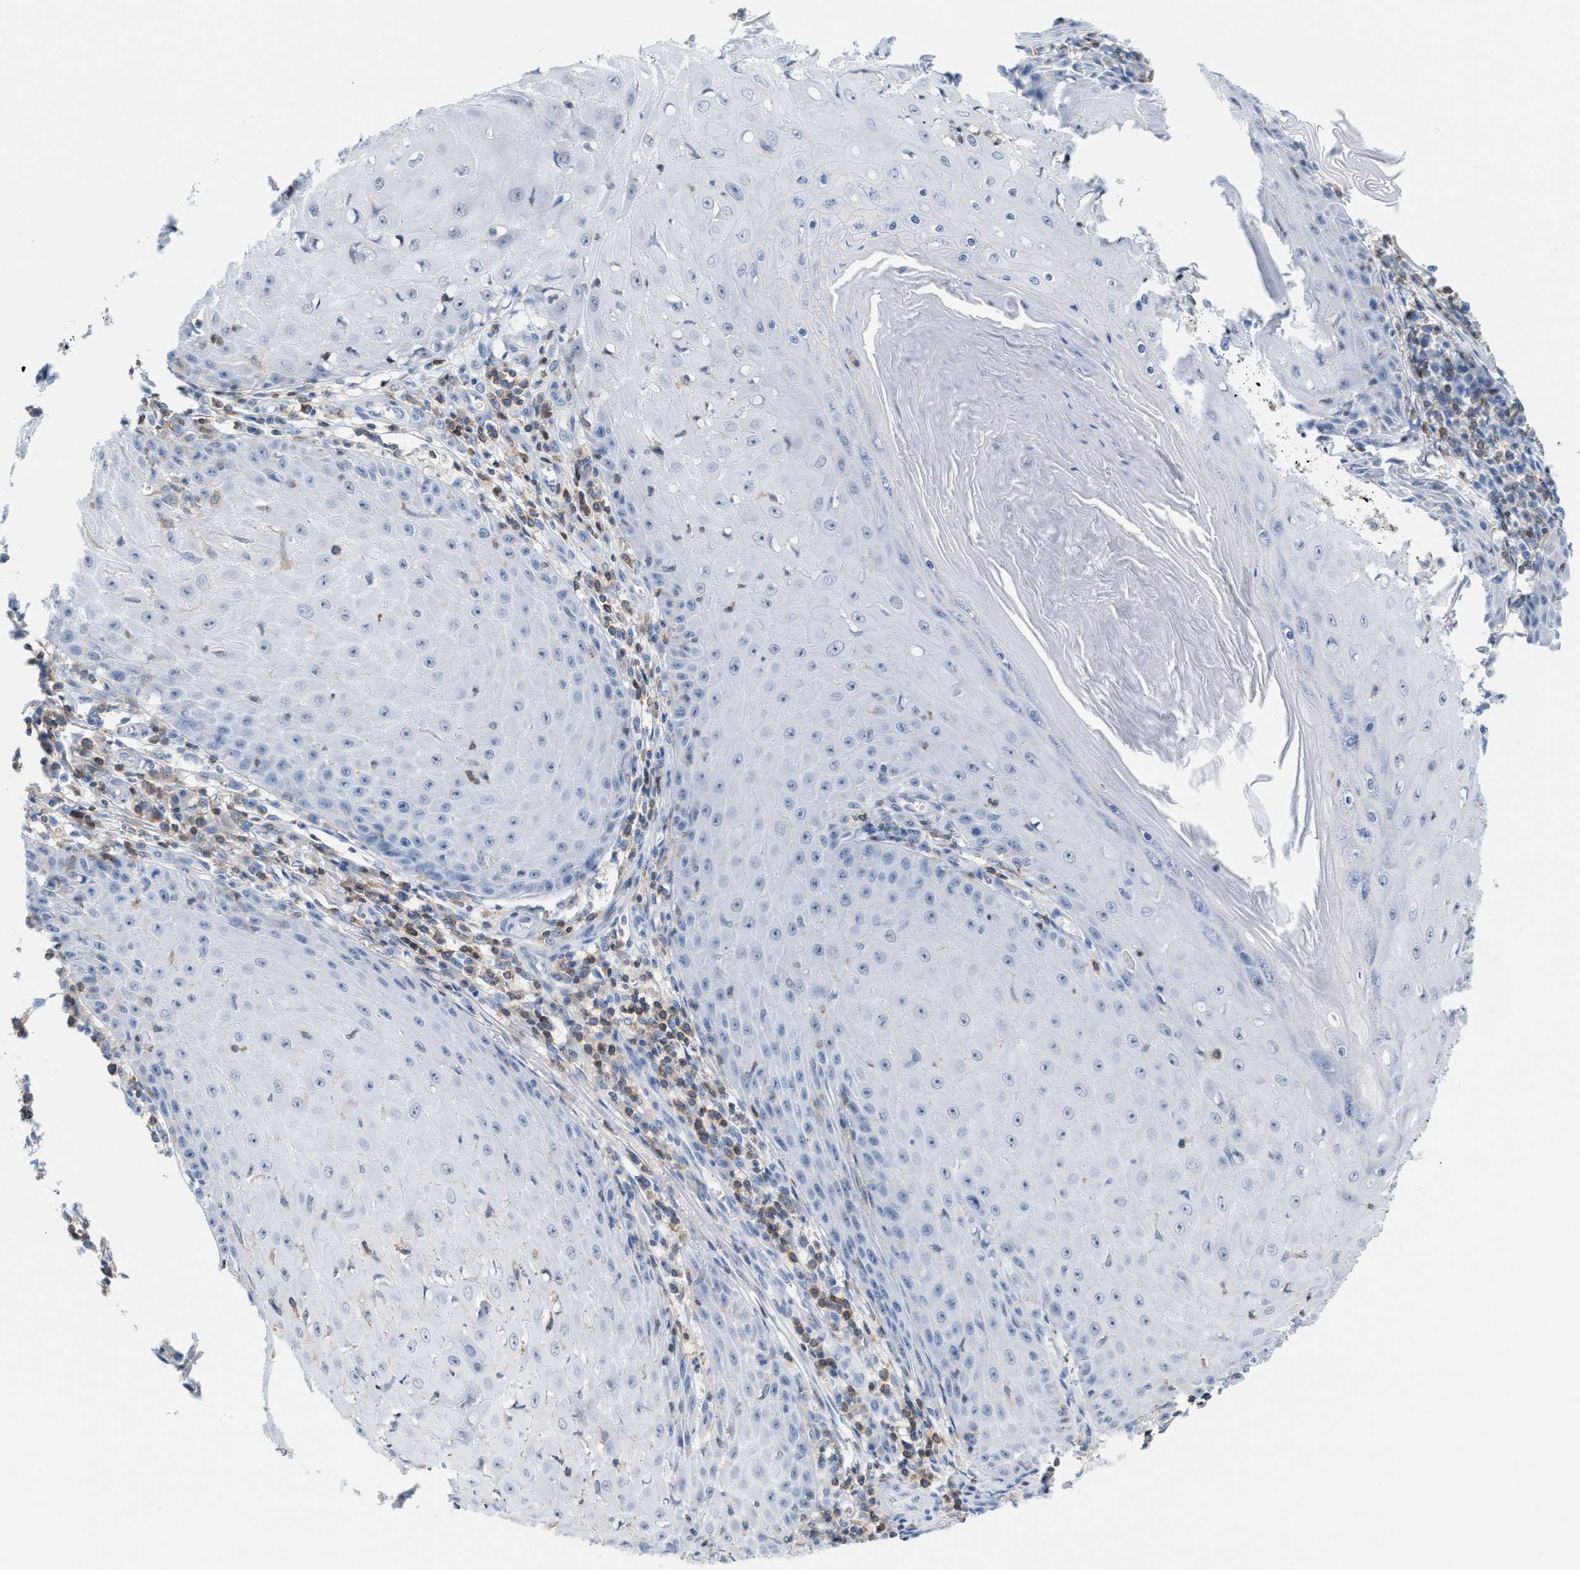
{"staining": {"intensity": "negative", "quantity": "none", "location": "none"}, "tissue": "skin cancer", "cell_type": "Tumor cells", "image_type": "cancer", "snomed": [{"axis": "morphology", "description": "Squamous cell carcinoma, NOS"}, {"axis": "topography", "description": "Skin"}], "caption": "Tumor cells show no significant expression in squamous cell carcinoma (skin).", "gene": "IL16", "patient": {"sex": "female", "age": 73}}